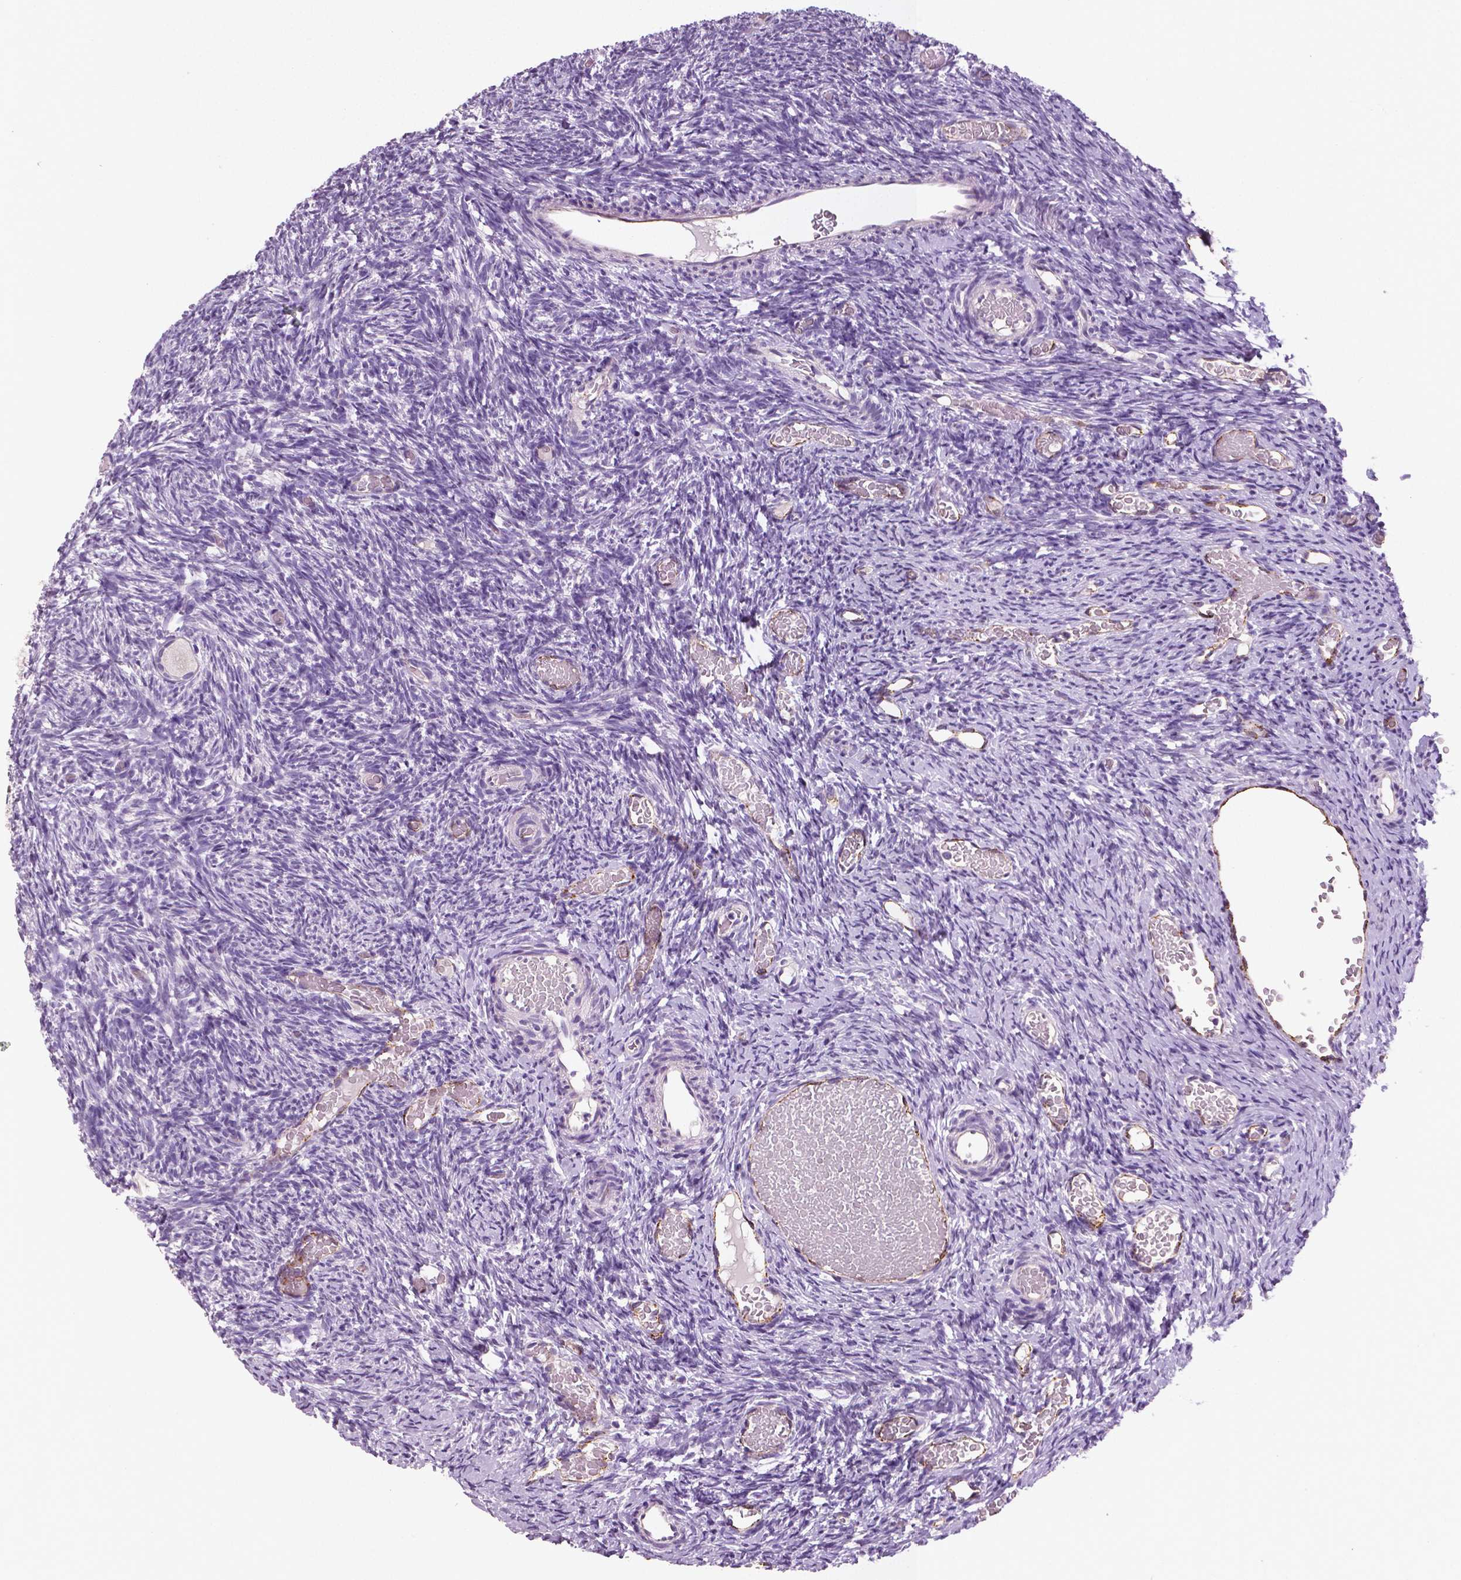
{"staining": {"intensity": "negative", "quantity": "none", "location": "none"}, "tissue": "ovary", "cell_type": "Follicle cells", "image_type": "normal", "snomed": [{"axis": "morphology", "description": "Normal tissue, NOS"}, {"axis": "topography", "description": "Ovary"}], "caption": "Protein analysis of unremarkable ovary displays no significant expression in follicle cells.", "gene": "TSPAN7", "patient": {"sex": "female", "age": 39}}